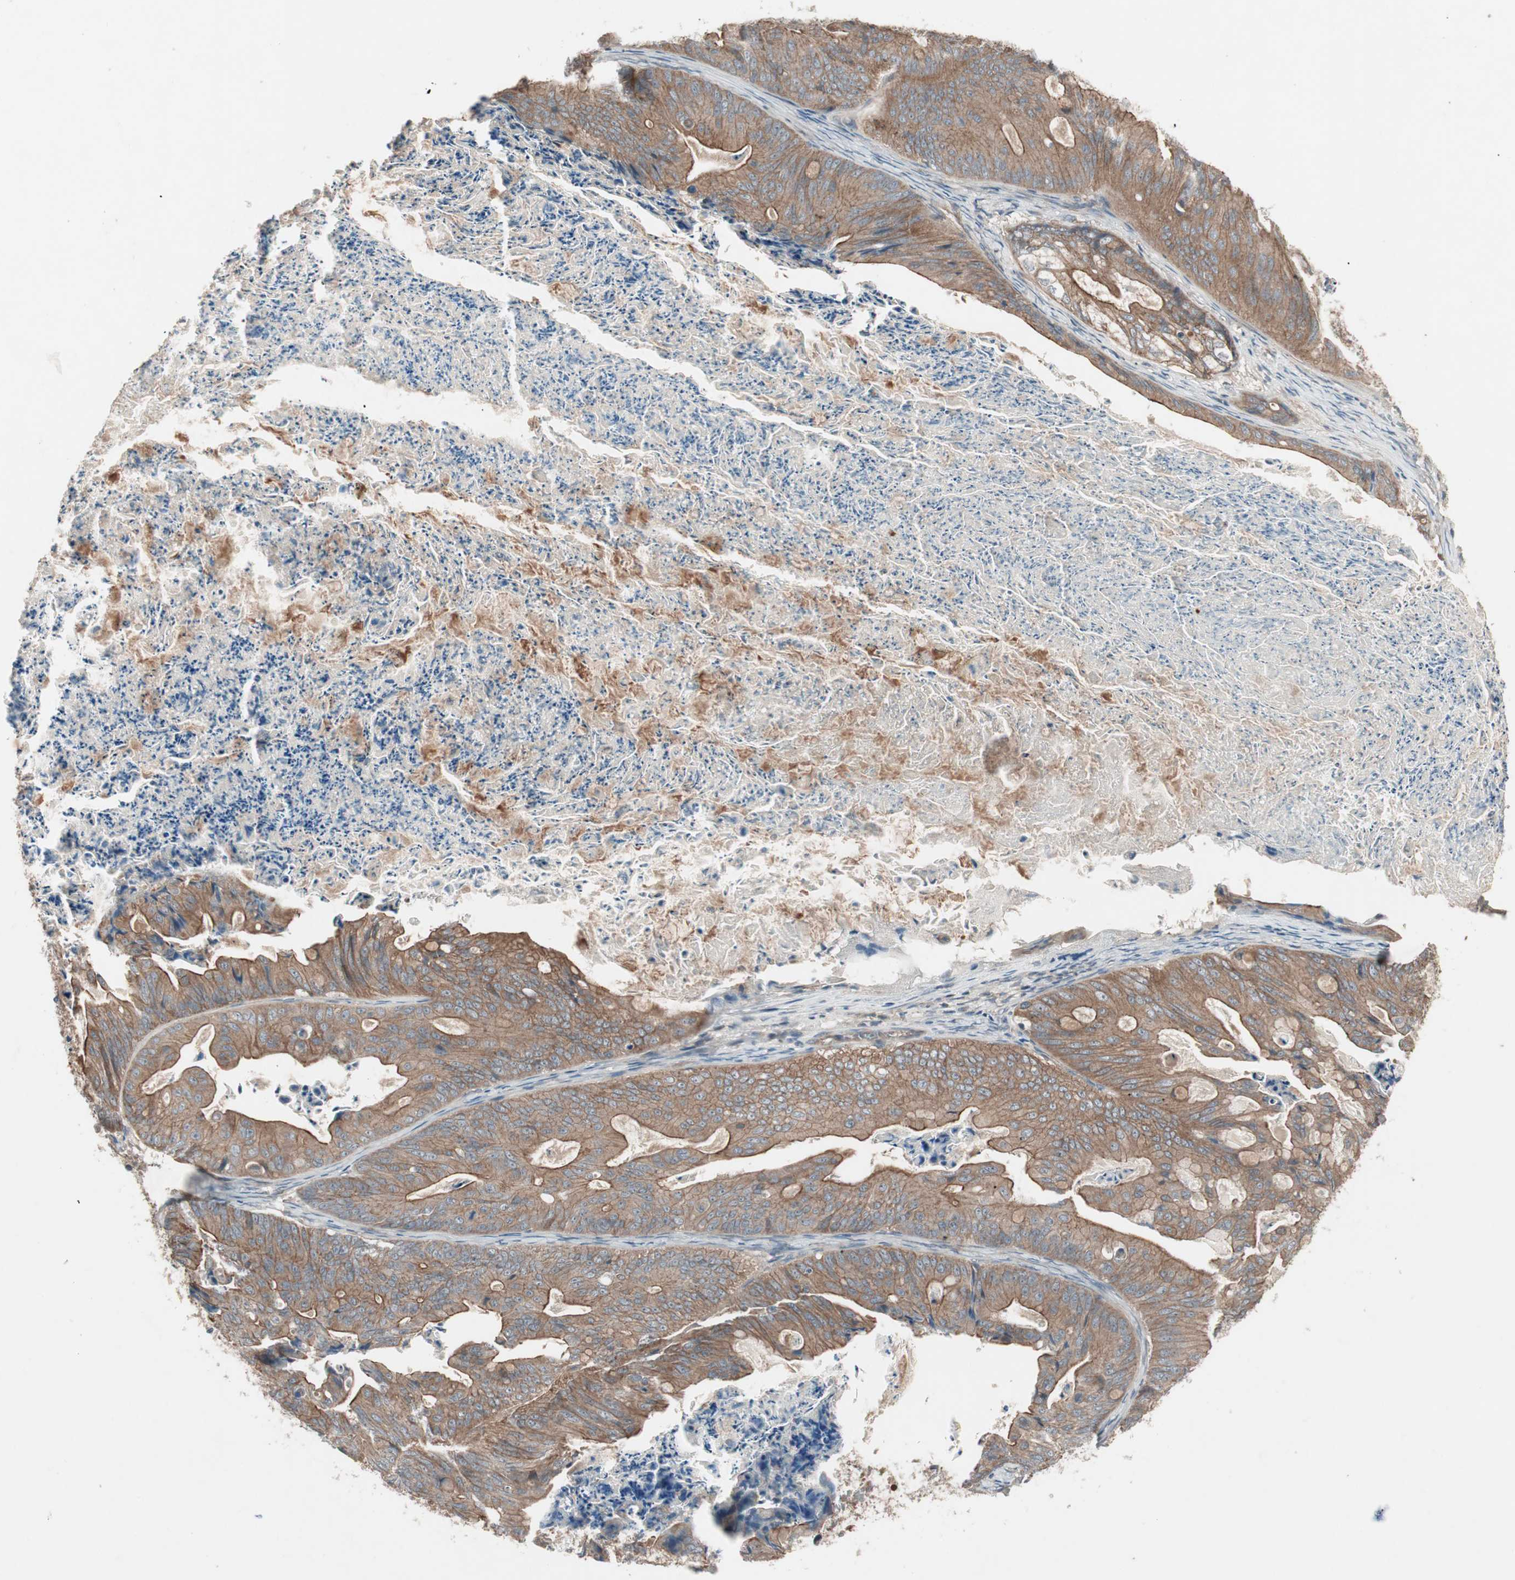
{"staining": {"intensity": "strong", "quantity": ">75%", "location": "cytoplasmic/membranous"}, "tissue": "ovarian cancer", "cell_type": "Tumor cells", "image_type": "cancer", "snomed": [{"axis": "morphology", "description": "Cystadenocarcinoma, mucinous, NOS"}, {"axis": "topography", "description": "Ovary"}], "caption": "This is a micrograph of IHC staining of ovarian cancer, which shows strong expression in the cytoplasmic/membranous of tumor cells.", "gene": "TFPI", "patient": {"sex": "female", "age": 37}}